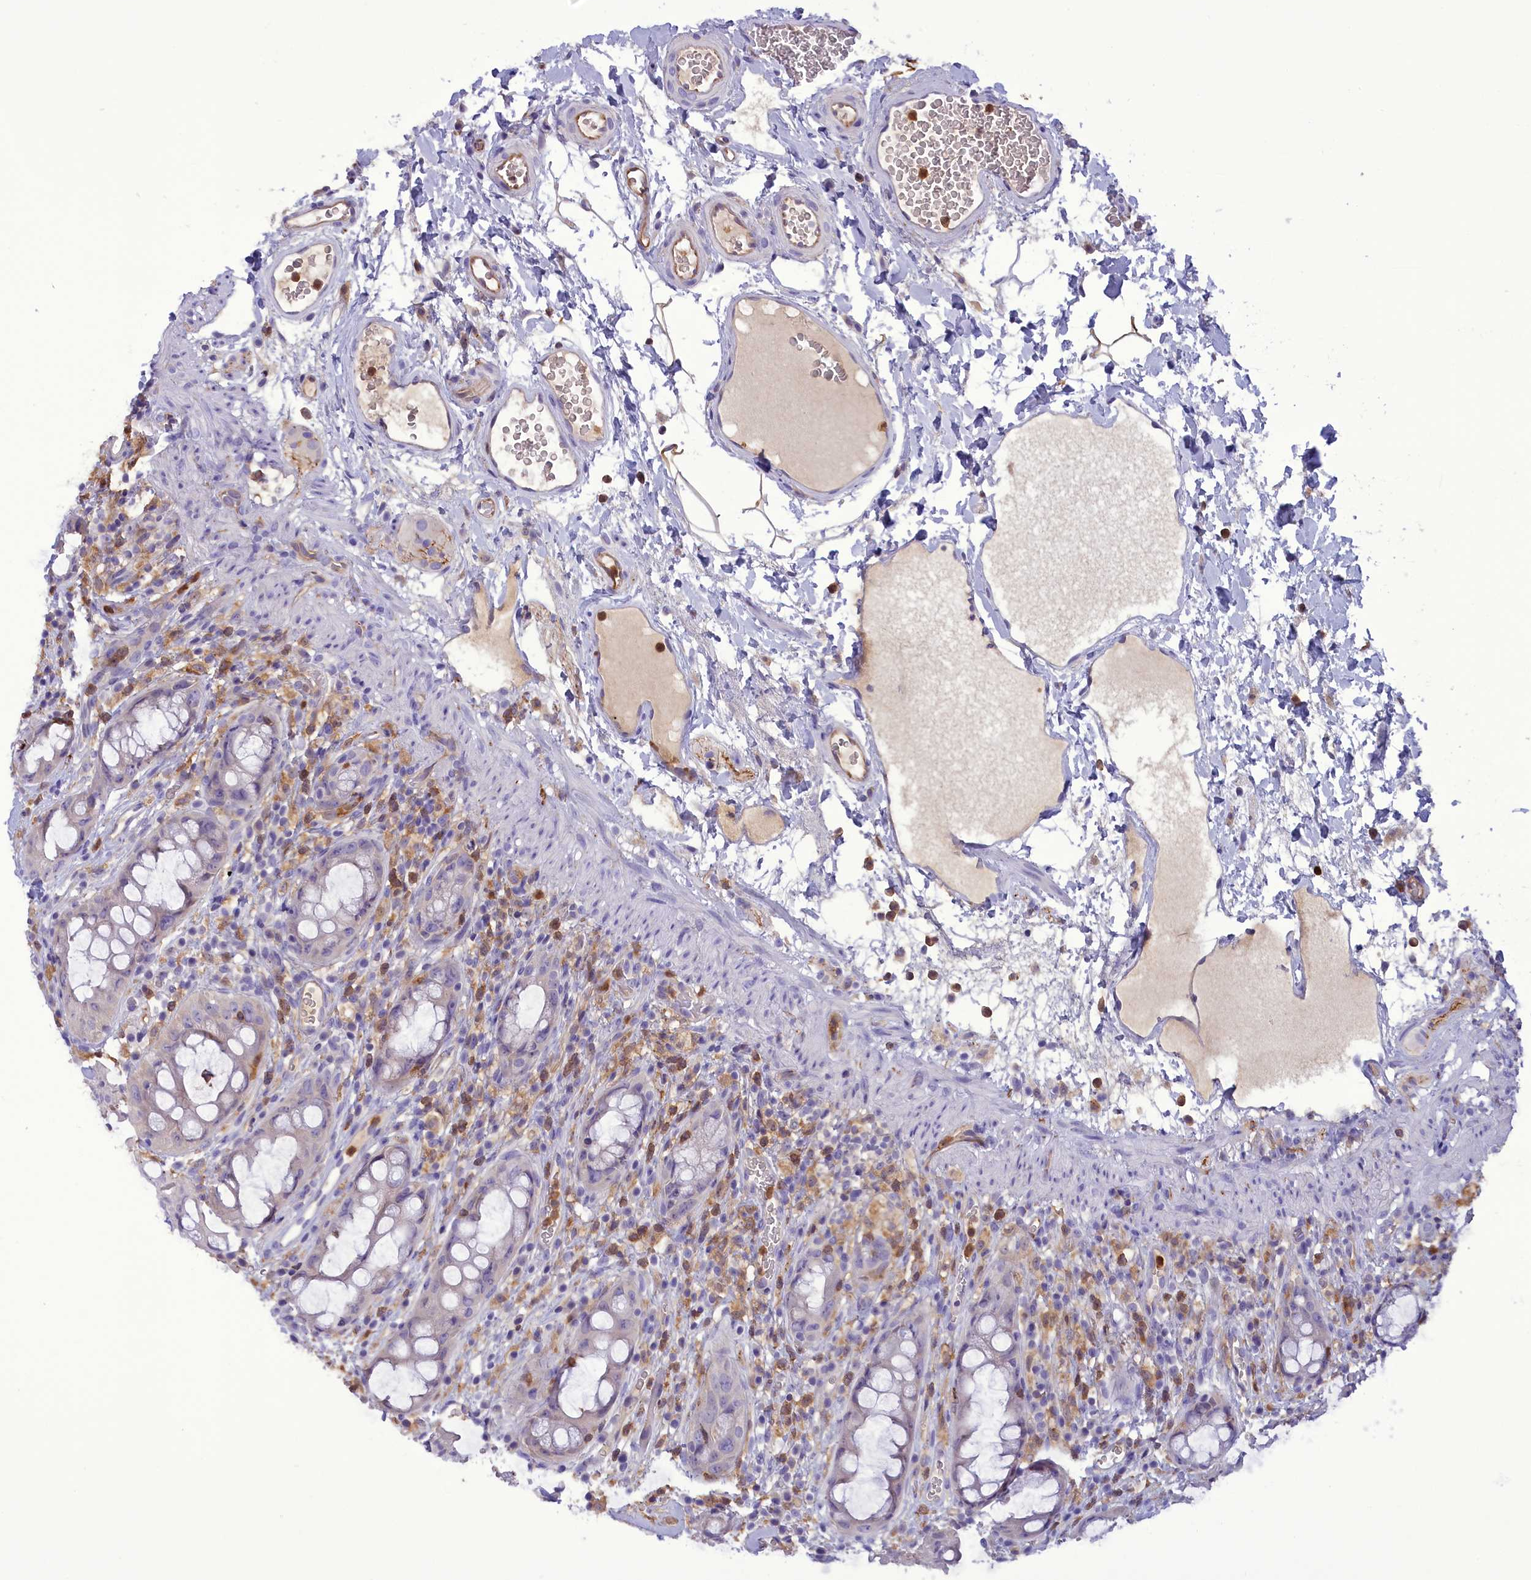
{"staining": {"intensity": "negative", "quantity": "none", "location": "none"}, "tissue": "rectum", "cell_type": "Glandular cells", "image_type": "normal", "snomed": [{"axis": "morphology", "description": "Normal tissue, NOS"}, {"axis": "topography", "description": "Rectum"}], "caption": "DAB (3,3'-diaminobenzidine) immunohistochemical staining of normal rectum demonstrates no significant staining in glandular cells. (Stains: DAB (3,3'-diaminobenzidine) immunohistochemistry with hematoxylin counter stain, Microscopy: brightfield microscopy at high magnification).", "gene": "FAM149B1", "patient": {"sex": "female", "age": 57}}